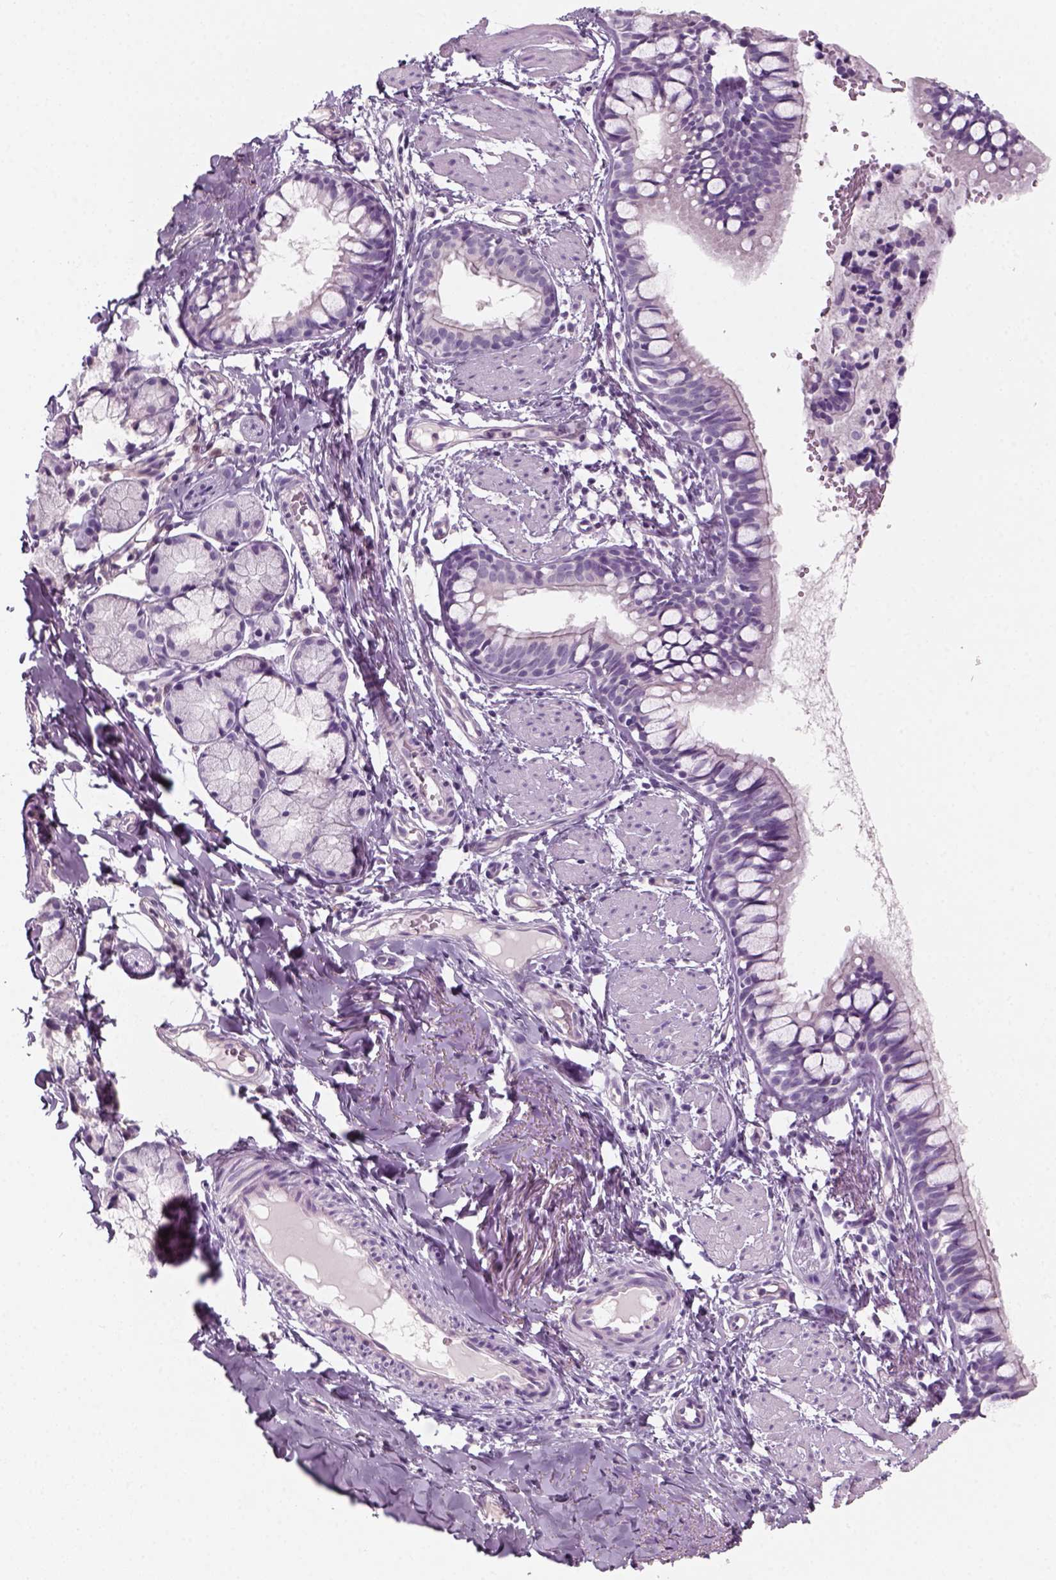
{"staining": {"intensity": "negative", "quantity": "none", "location": "none"}, "tissue": "bronchus", "cell_type": "Respiratory epithelial cells", "image_type": "normal", "snomed": [{"axis": "morphology", "description": "Normal tissue, NOS"}, {"axis": "topography", "description": "Bronchus"}], "caption": "This is a image of immunohistochemistry staining of unremarkable bronchus, which shows no expression in respiratory epithelial cells.", "gene": "KRT25", "patient": {"sex": "male", "age": 1}}